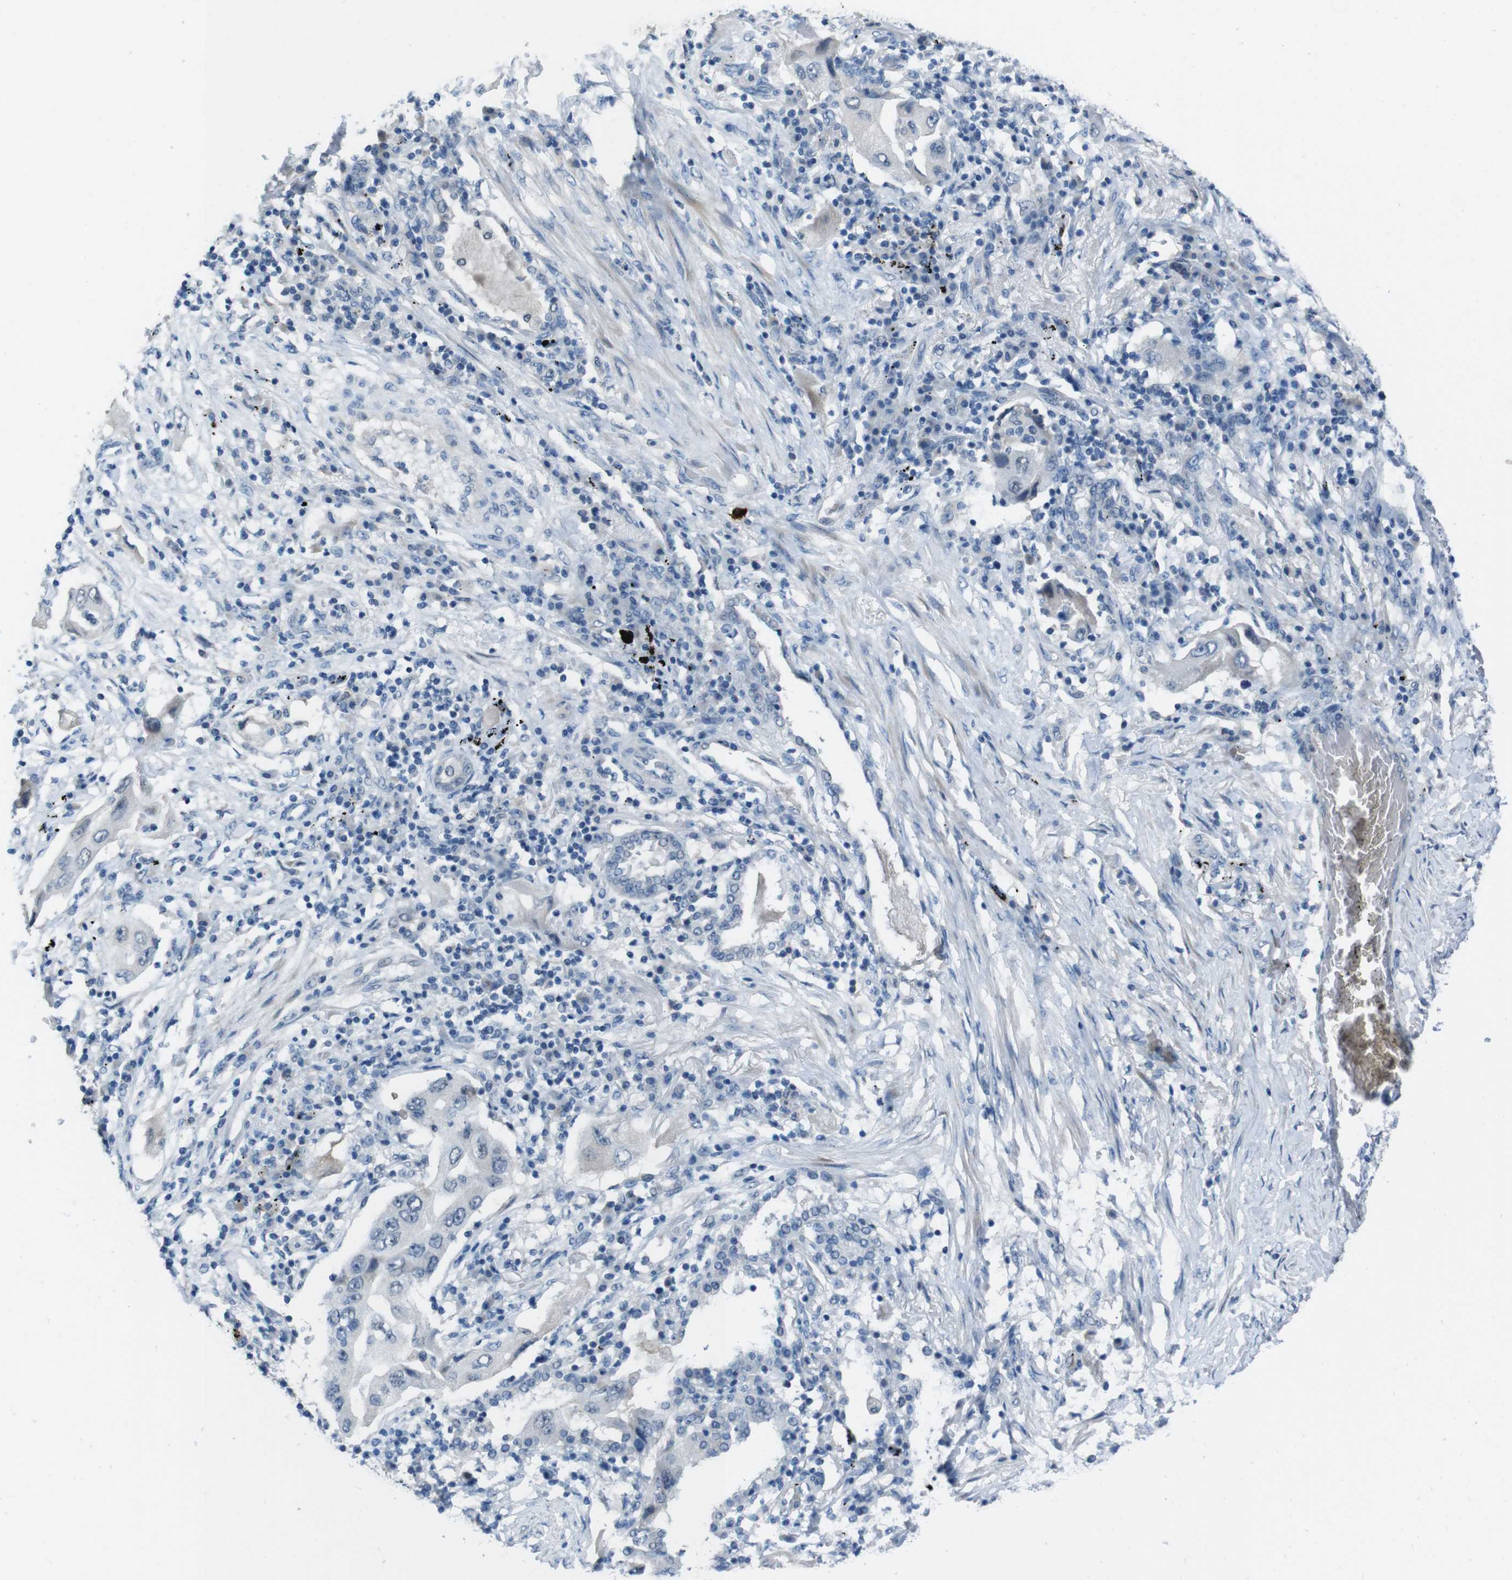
{"staining": {"intensity": "negative", "quantity": "none", "location": "none"}, "tissue": "lung cancer", "cell_type": "Tumor cells", "image_type": "cancer", "snomed": [{"axis": "morphology", "description": "Adenocarcinoma, NOS"}, {"axis": "topography", "description": "Lung"}], "caption": "DAB immunohistochemical staining of human lung adenocarcinoma demonstrates no significant positivity in tumor cells. The staining was performed using DAB (3,3'-diaminobenzidine) to visualize the protein expression in brown, while the nuclei were stained in blue with hematoxylin (Magnification: 20x).", "gene": "CDHR2", "patient": {"sex": "female", "age": 65}}